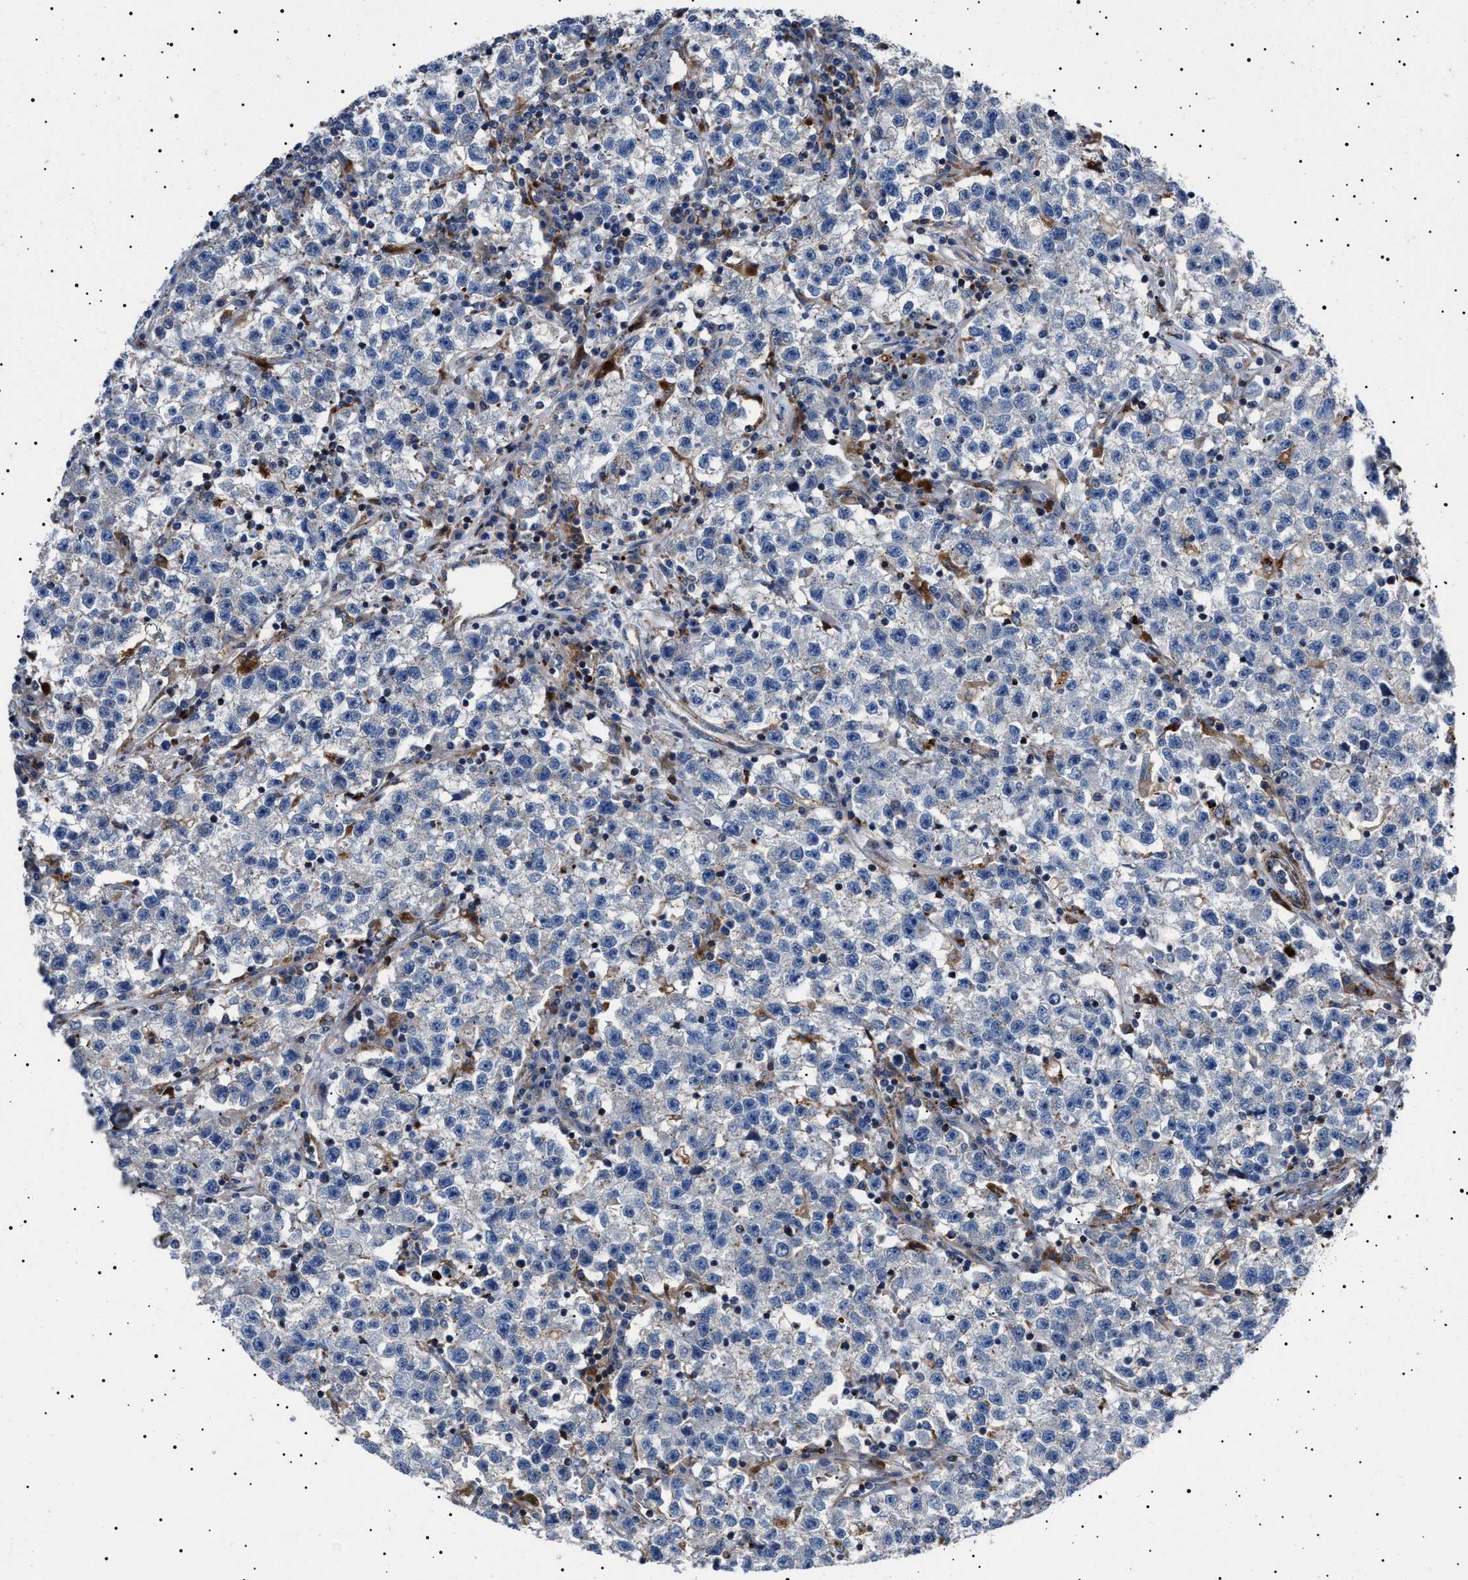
{"staining": {"intensity": "negative", "quantity": "none", "location": "none"}, "tissue": "testis cancer", "cell_type": "Tumor cells", "image_type": "cancer", "snomed": [{"axis": "morphology", "description": "Seminoma, NOS"}, {"axis": "topography", "description": "Testis"}], "caption": "Testis cancer (seminoma) stained for a protein using immunohistochemistry demonstrates no staining tumor cells.", "gene": "NEU1", "patient": {"sex": "male", "age": 22}}